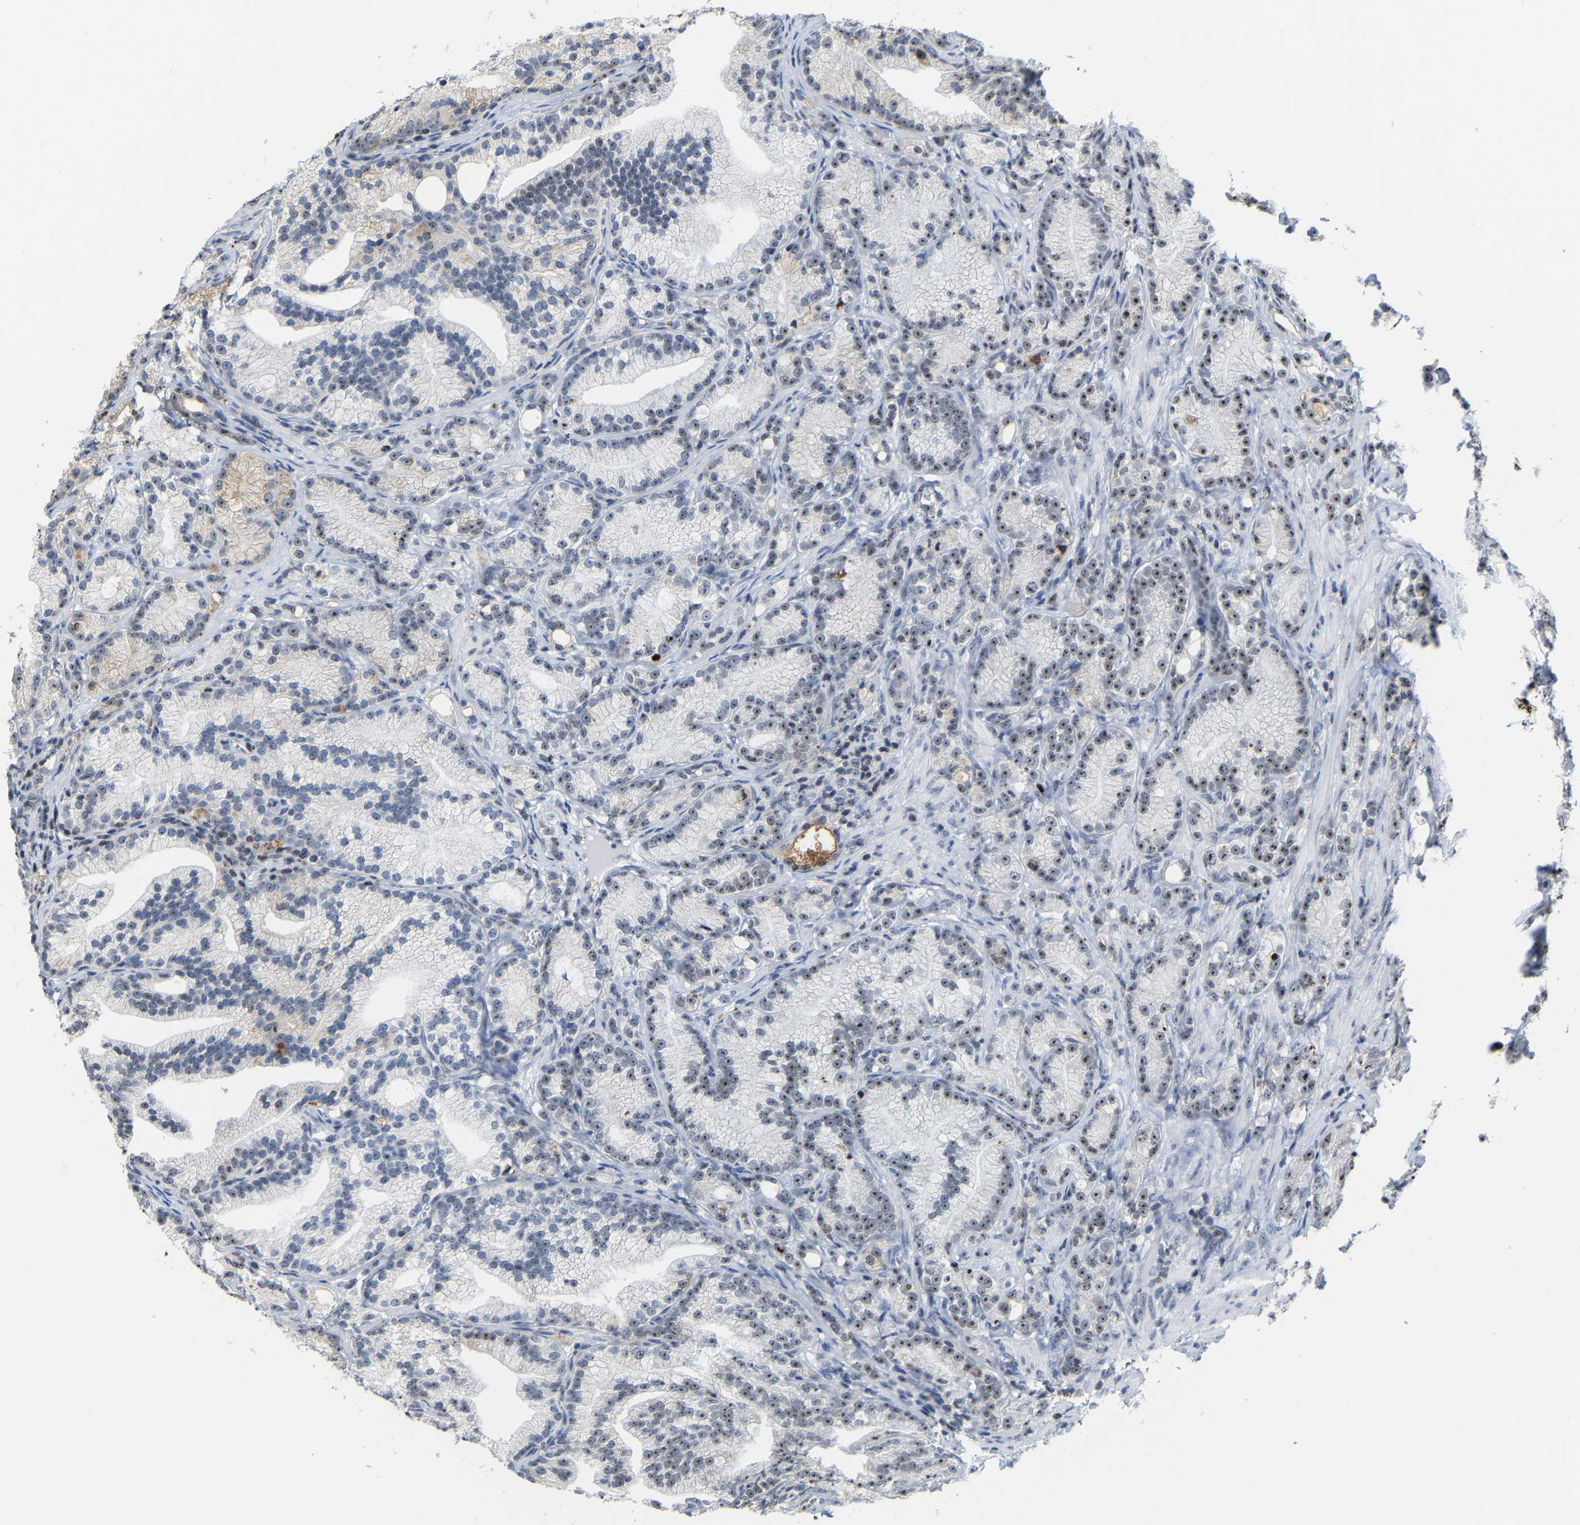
{"staining": {"intensity": "strong", "quantity": "25%-75%", "location": "nuclear"}, "tissue": "prostate cancer", "cell_type": "Tumor cells", "image_type": "cancer", "snomed": [{"axis": "morphology", "description": "Adenocarcinoma, Low grade"}, {"axis": "topography", "description": "Prostate"}], "caption": "A histopathology image showing strong nuclear staining in approximately 25%-75% of tumor cells in prostate cancer, as visualized by brown immunohistochemical staining.", "gene": "NOP58", "patient": {"sex": "male", "age": 89}}